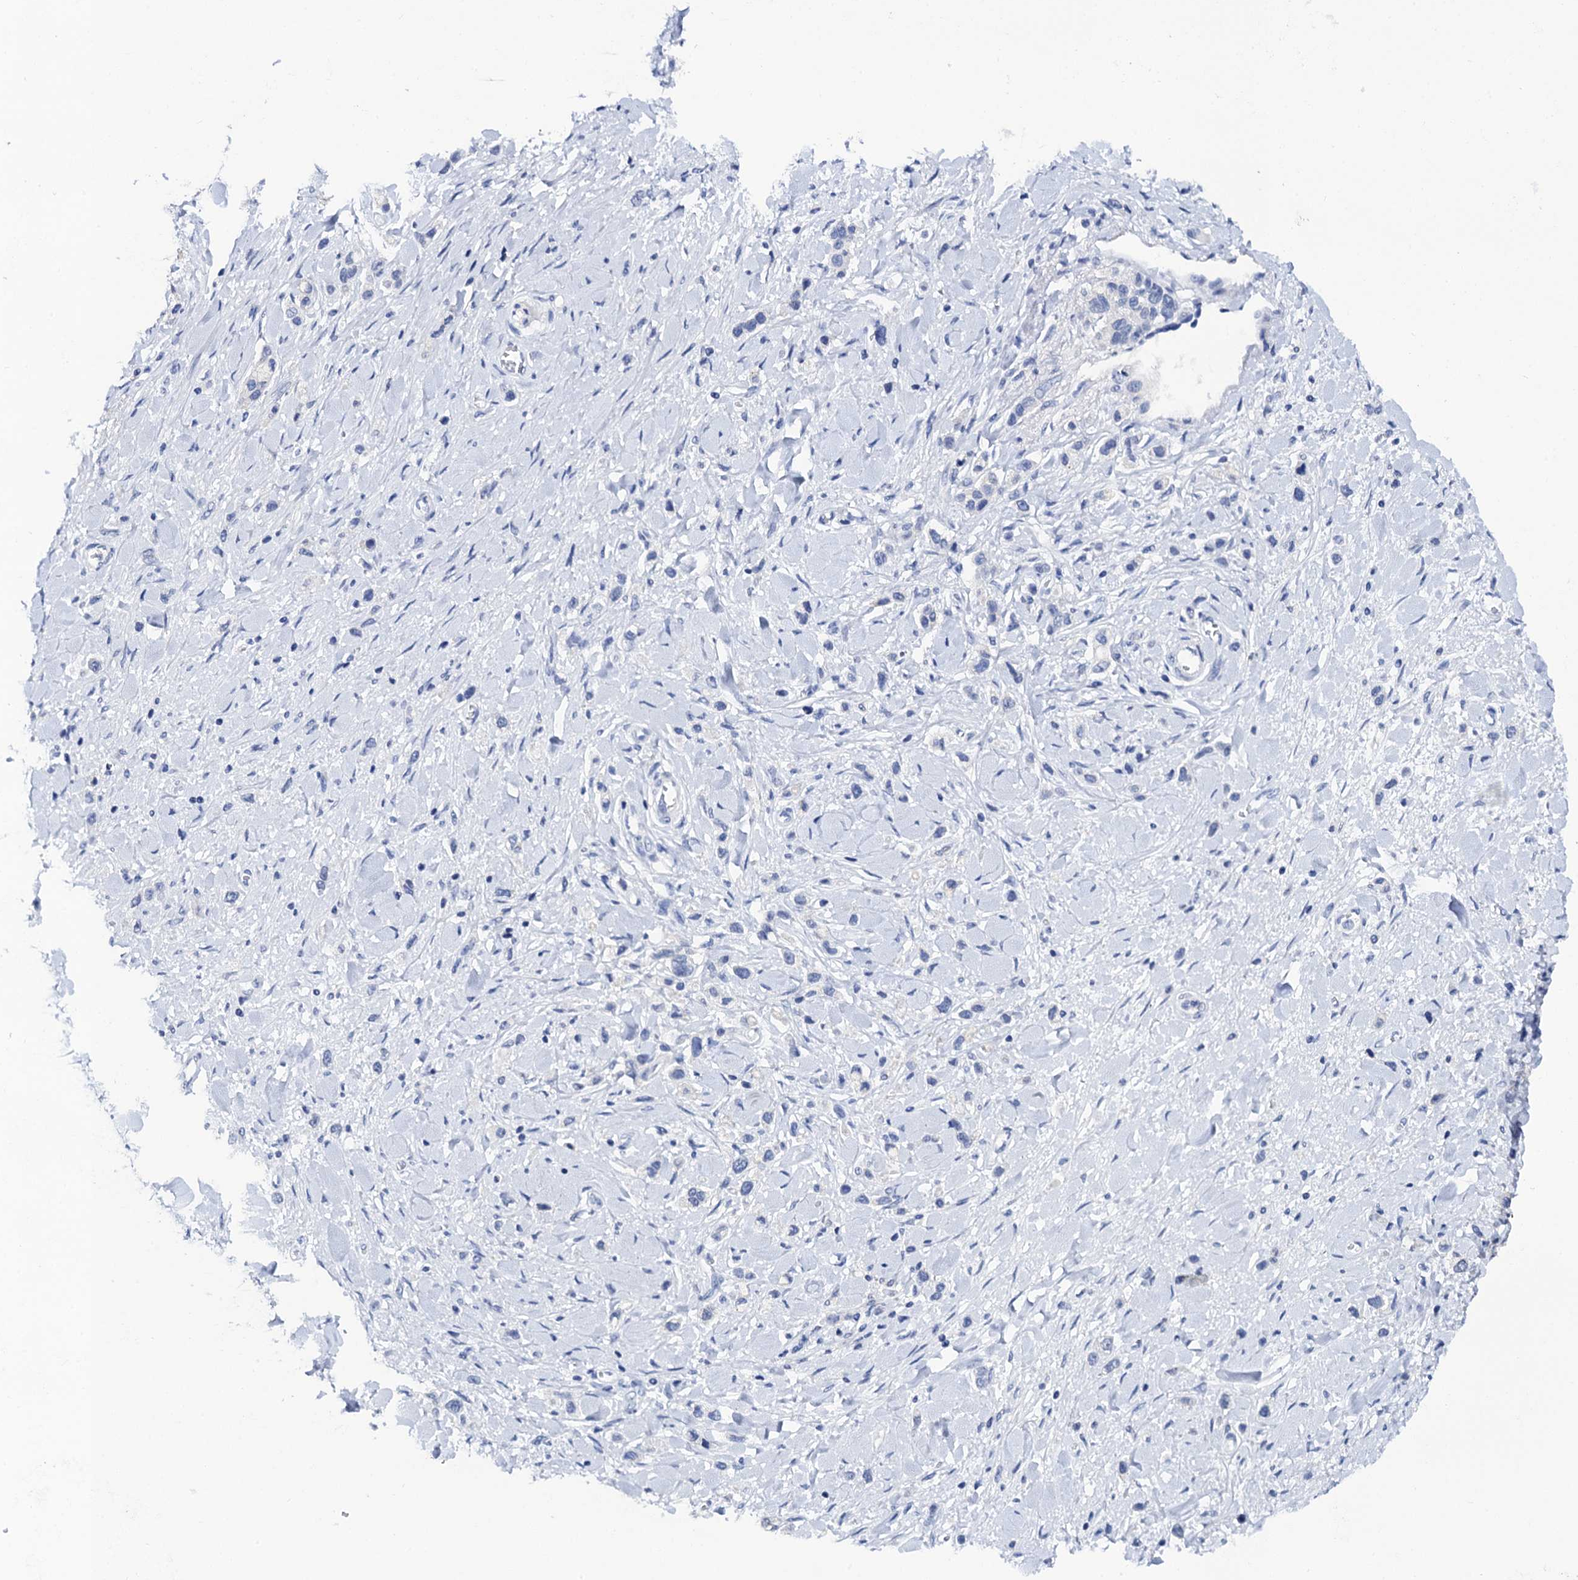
{"staining": {"intensity": "negative", "quantity": "none", "location": "none"}, "tissue": "stomach cancer", "cell_type": "Tumor cells", "image_type": "cancer", "snomed": [{"axis": "morphology", "description": "Normal tissue, NOS"}, {"axis": "morphology", "description": "Adenocarcinoma, NOS"}, {"axis": "topography", "description": "Stomach, upper"}, {"axis": "topography", "description": "Stomach"}], "caption": "Stomach adenocarcinoma was stained to show a protein in brown. There is no significant expression in tumor cells.", "gene": "LYPD3", "patient": {"sex": "female", "age": 65}}